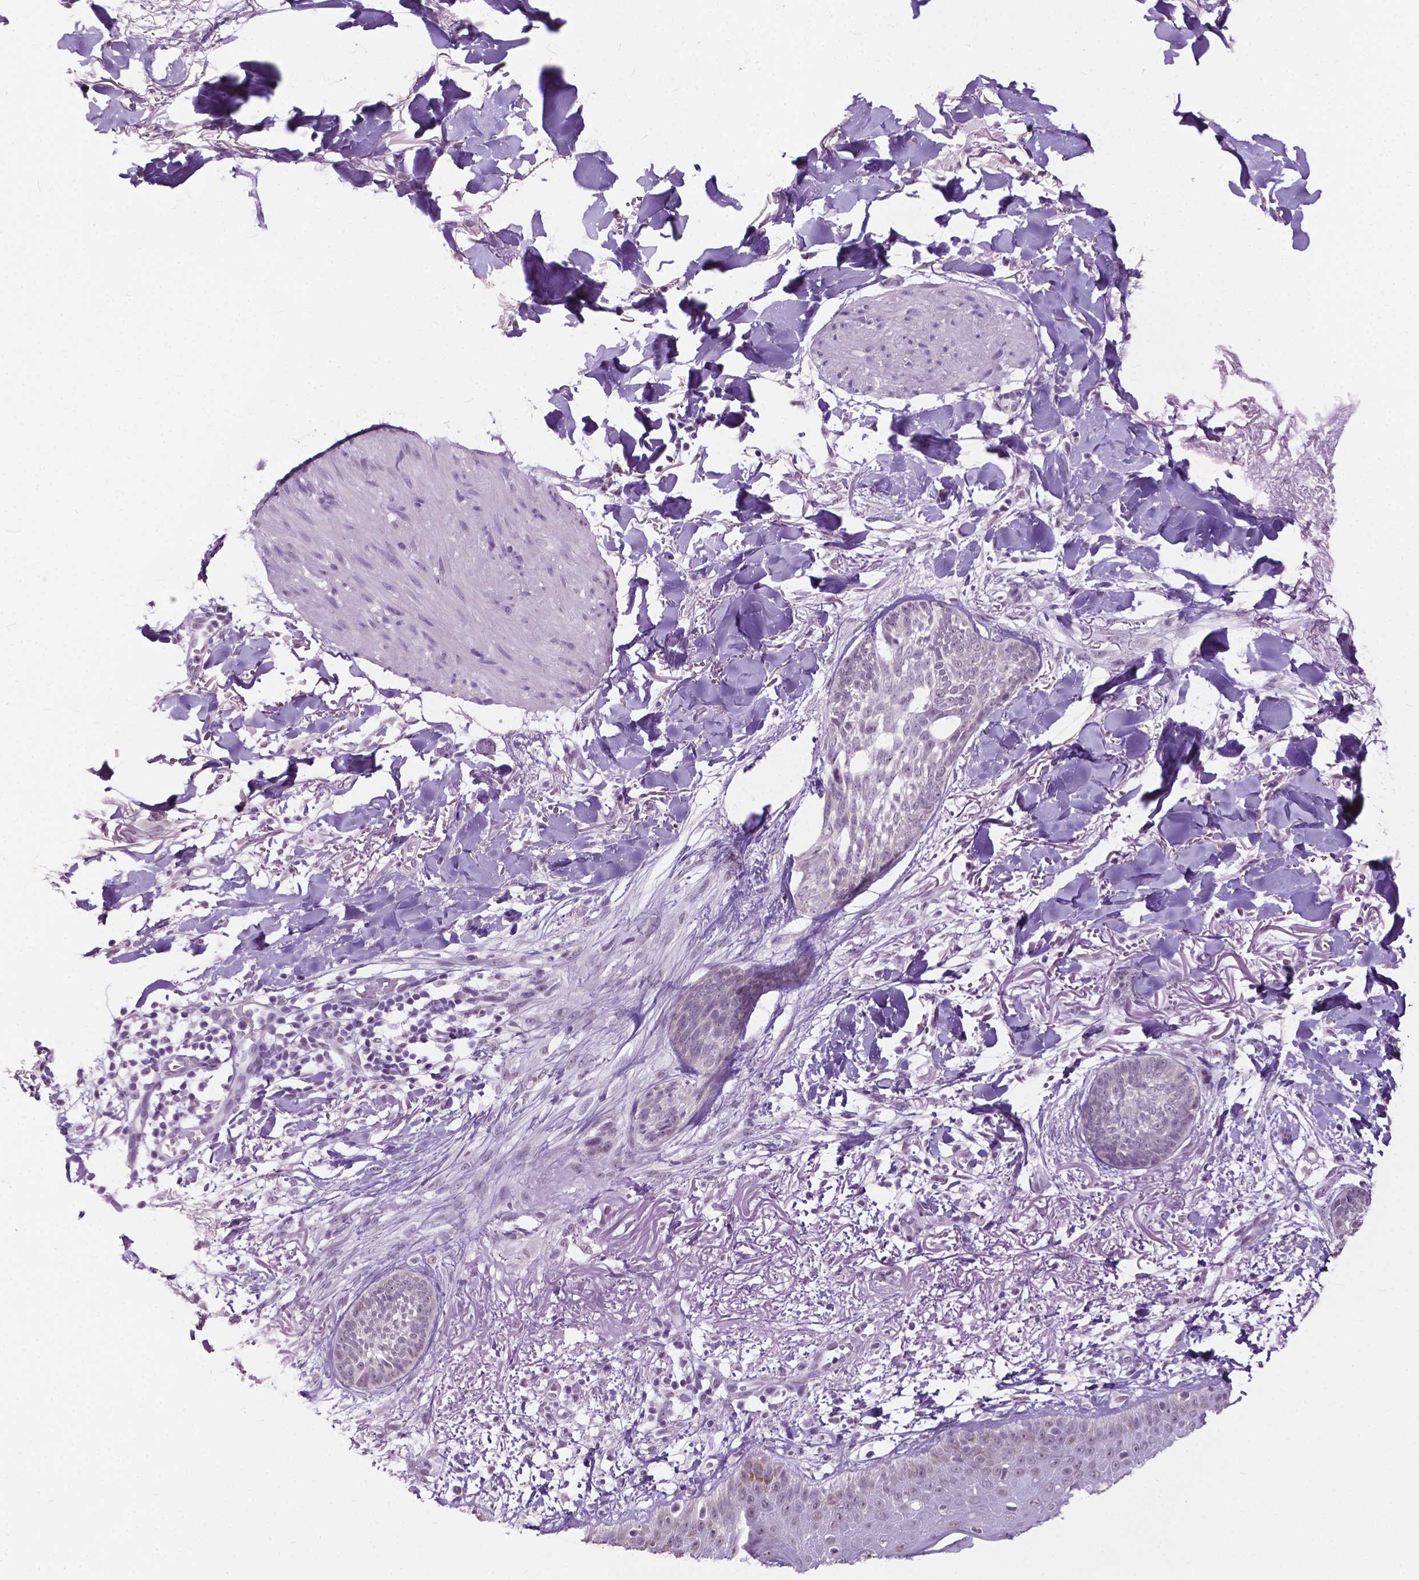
{"staining": {"intensity": "negative", "quantity": "none", "location": "none"}, "tissue": "skin cancer", "cell_type": "Tumor cells", "image_type": "cancer", "snomed": [{"axis": "morphology", "description": "Normal tissue, NOS"}, {"axis": "morphology", "description": "Basal cell carcinoma"}, {"axis": "topography", "description": "Skin"}], "caption": "The image reveals no staining of tumor cells in basal cell carcinoma (skin).", "gene": "GPR37L1", "patient": {"sex": "male", "age": 84}}